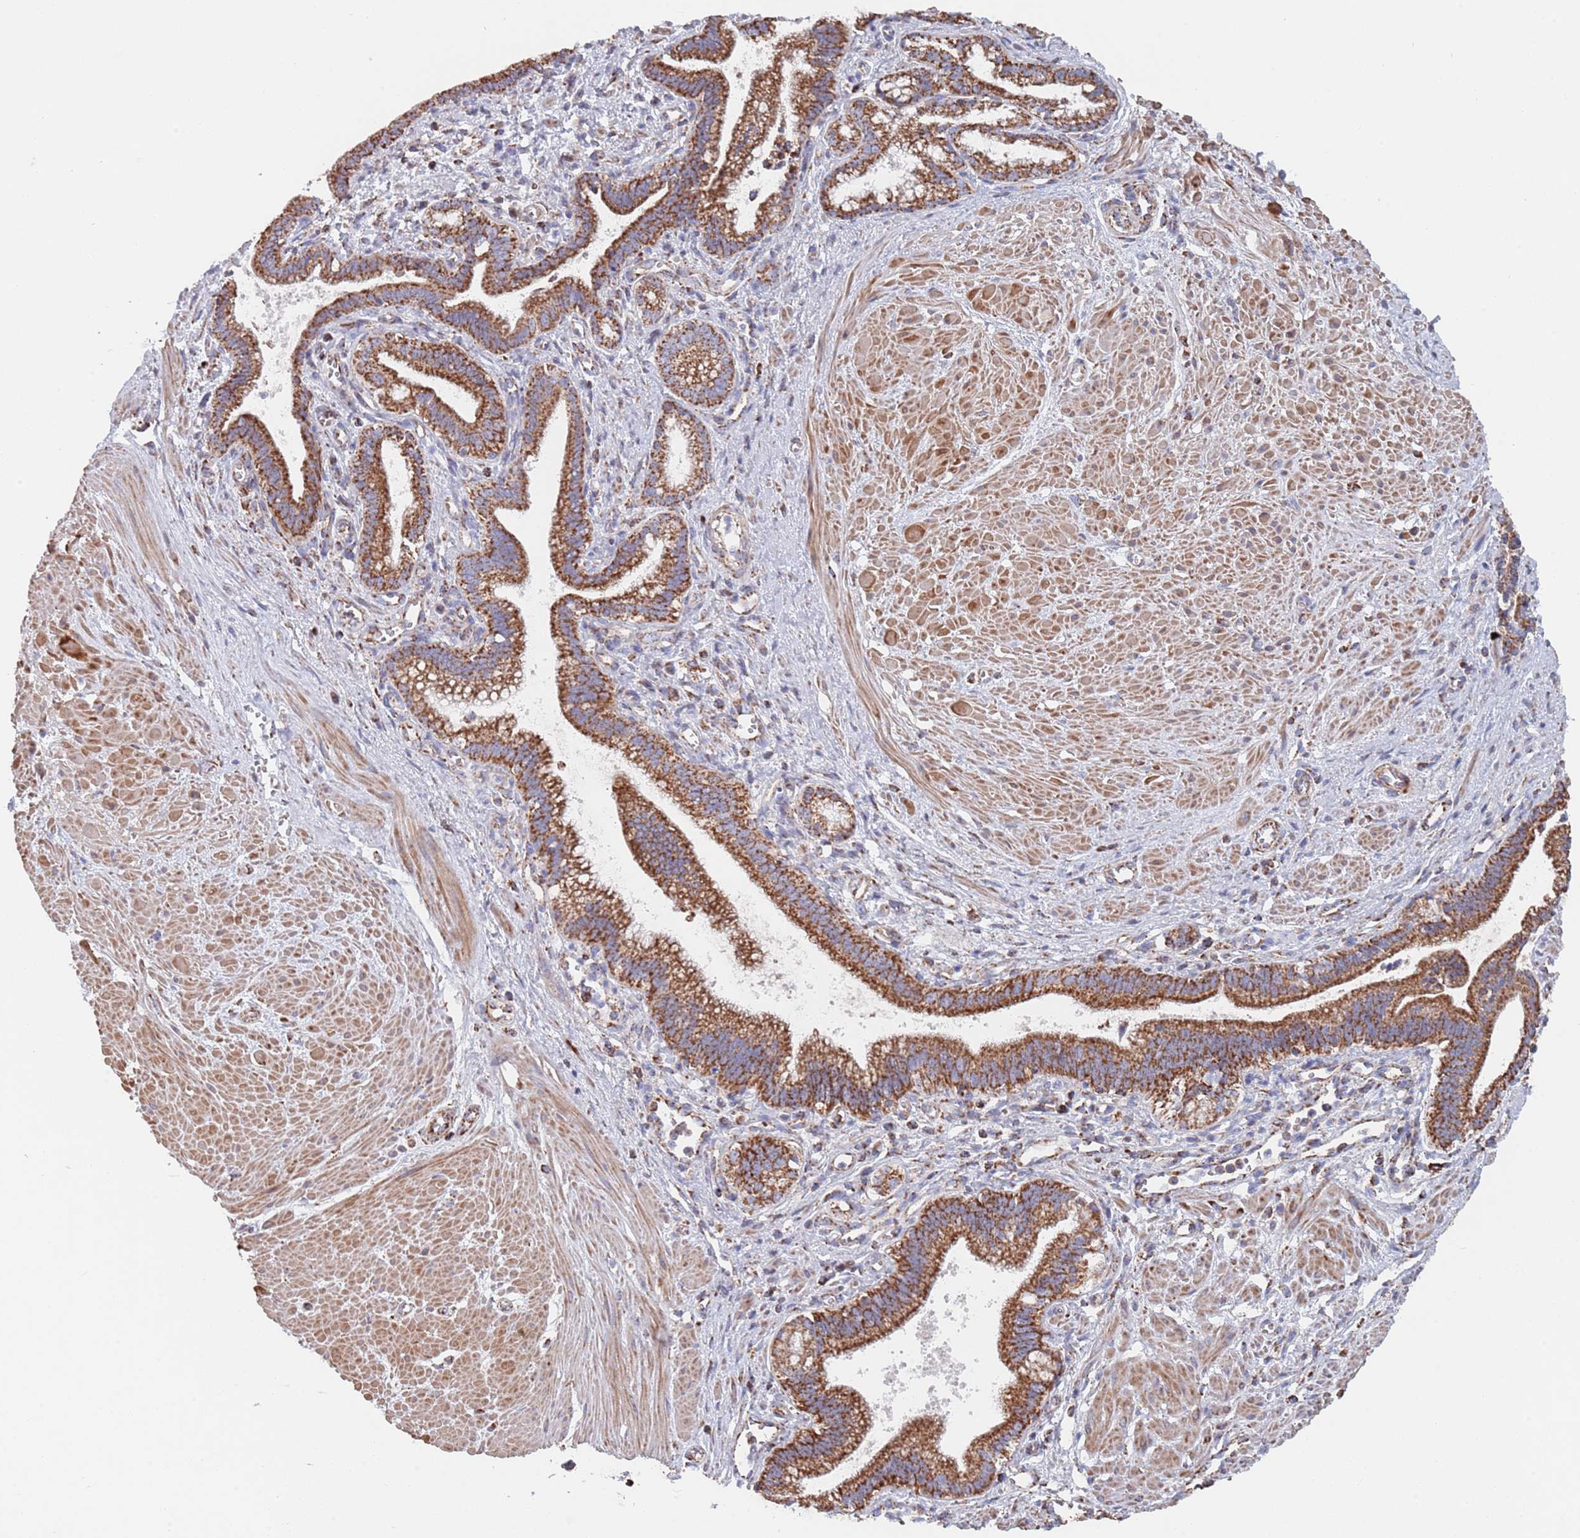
{"staining": {"intensity": "strong", "quantity": ">75%", "location": "cytoplasmic/membranous"}, "tissue": "pancreatic cancer", "cell_type": "Tumor cells", "image_type": "cancer", "snomed": [{"axis": "morphology", "description": "Adenocarcinoma, NOS"}, {"axis": "topography", "description": "Pancreas"}], "caption": "Strong cytoplasmic/membranous protein positivity is identified in approximately >75% of tumor cells in pancreatic adenocarcinoma.", "gene": "PGP", "patient": {"sex": "male", "age": 78}}